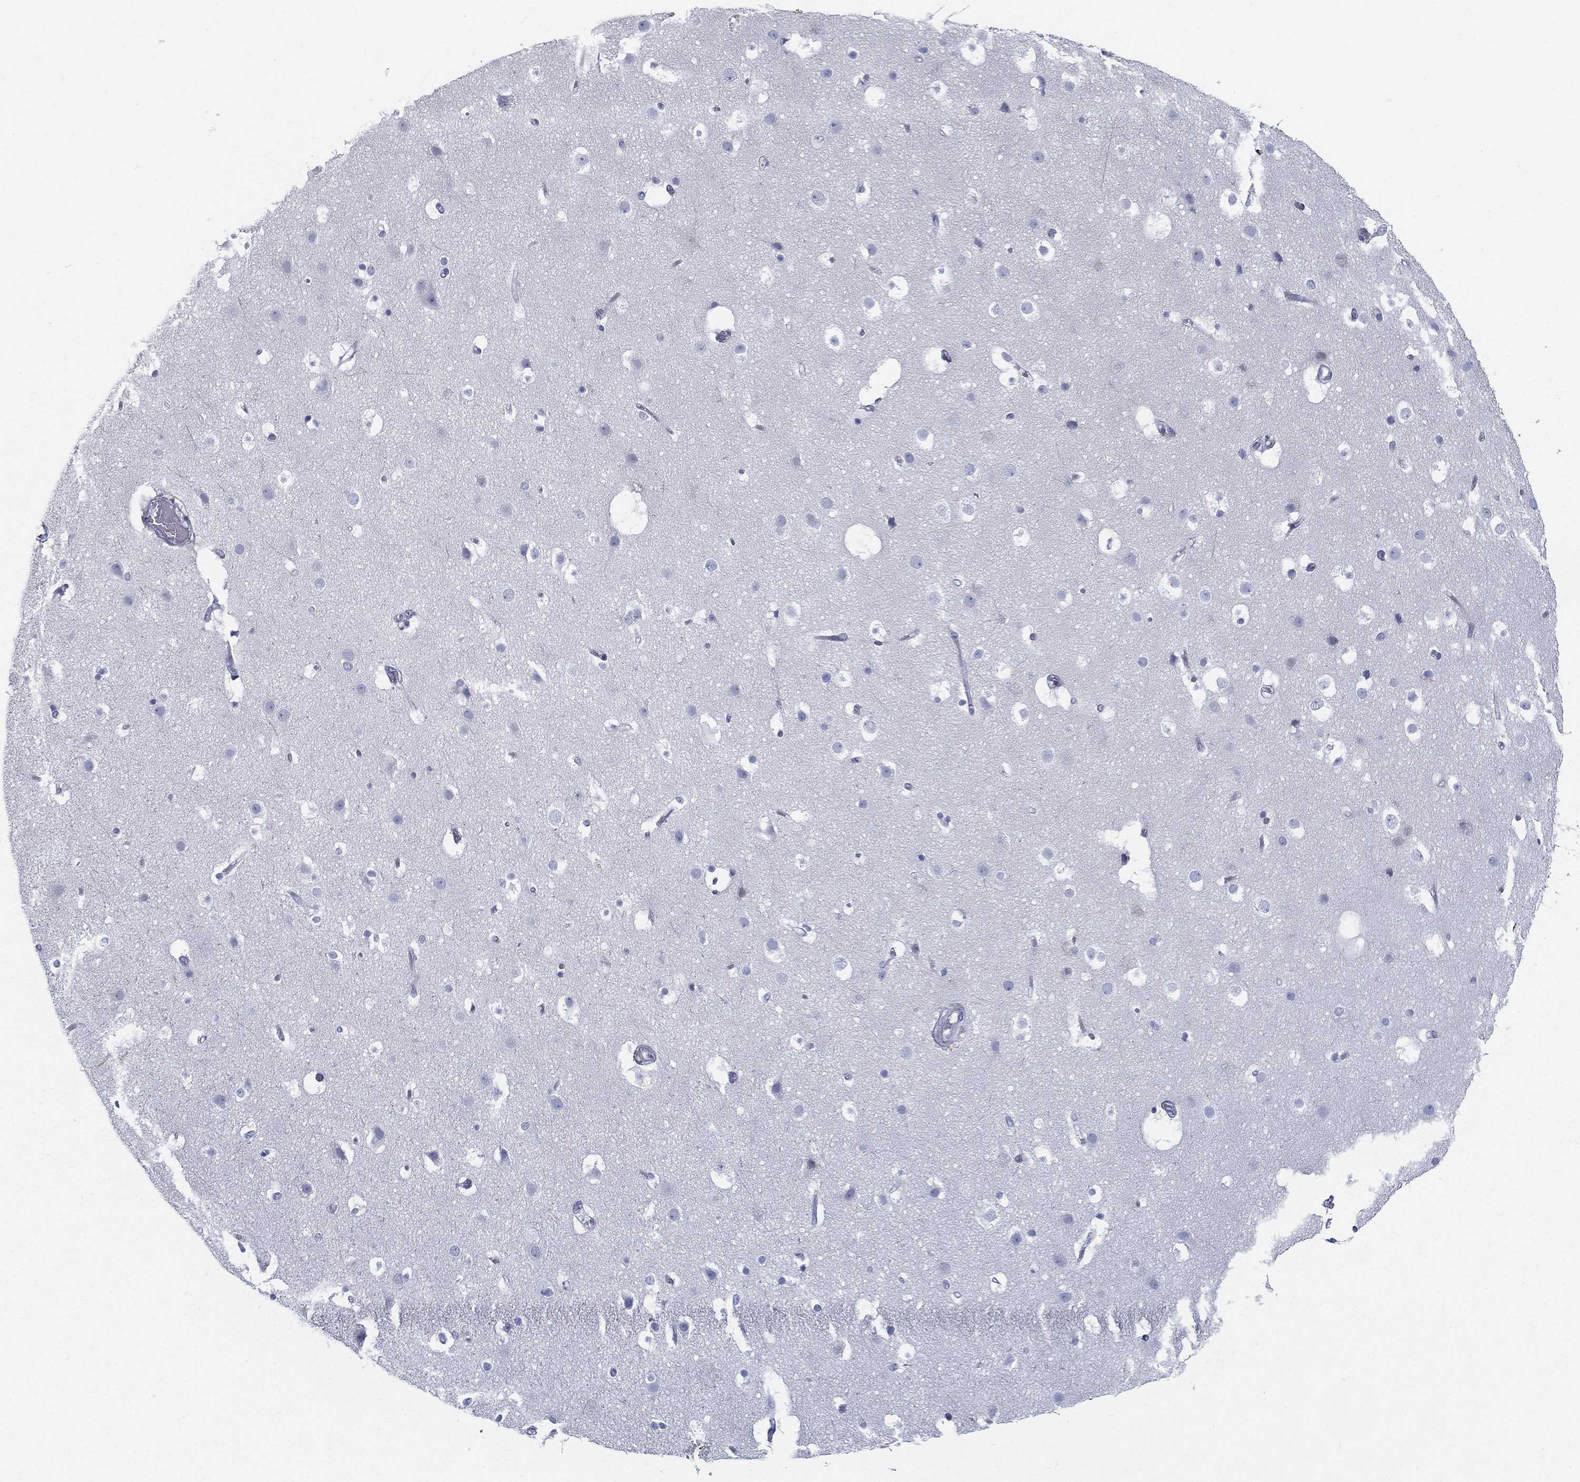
{"staining": {"intensity": "negative", "quantity": "none", "location": "none"}, "tissue": "cerebral cortex", "cell_type": "Endothelial cells", "image_type": "normal", "snomed": [{"axis": "morphology", "description": "Normal tissue, NOS"}, {"axis": "topography", "description": "Cerebral cortex"}], "caption": "DAB (3,3'-diaminobenzidine) immunohistochemical staining of normal cerebral cortex exhibits no significant staining in endothelial cells. (IHC, brightfield microscopy, high magnification).", "gene": "SPPL2C", "patient": {"sex": "female", "age": 52}}